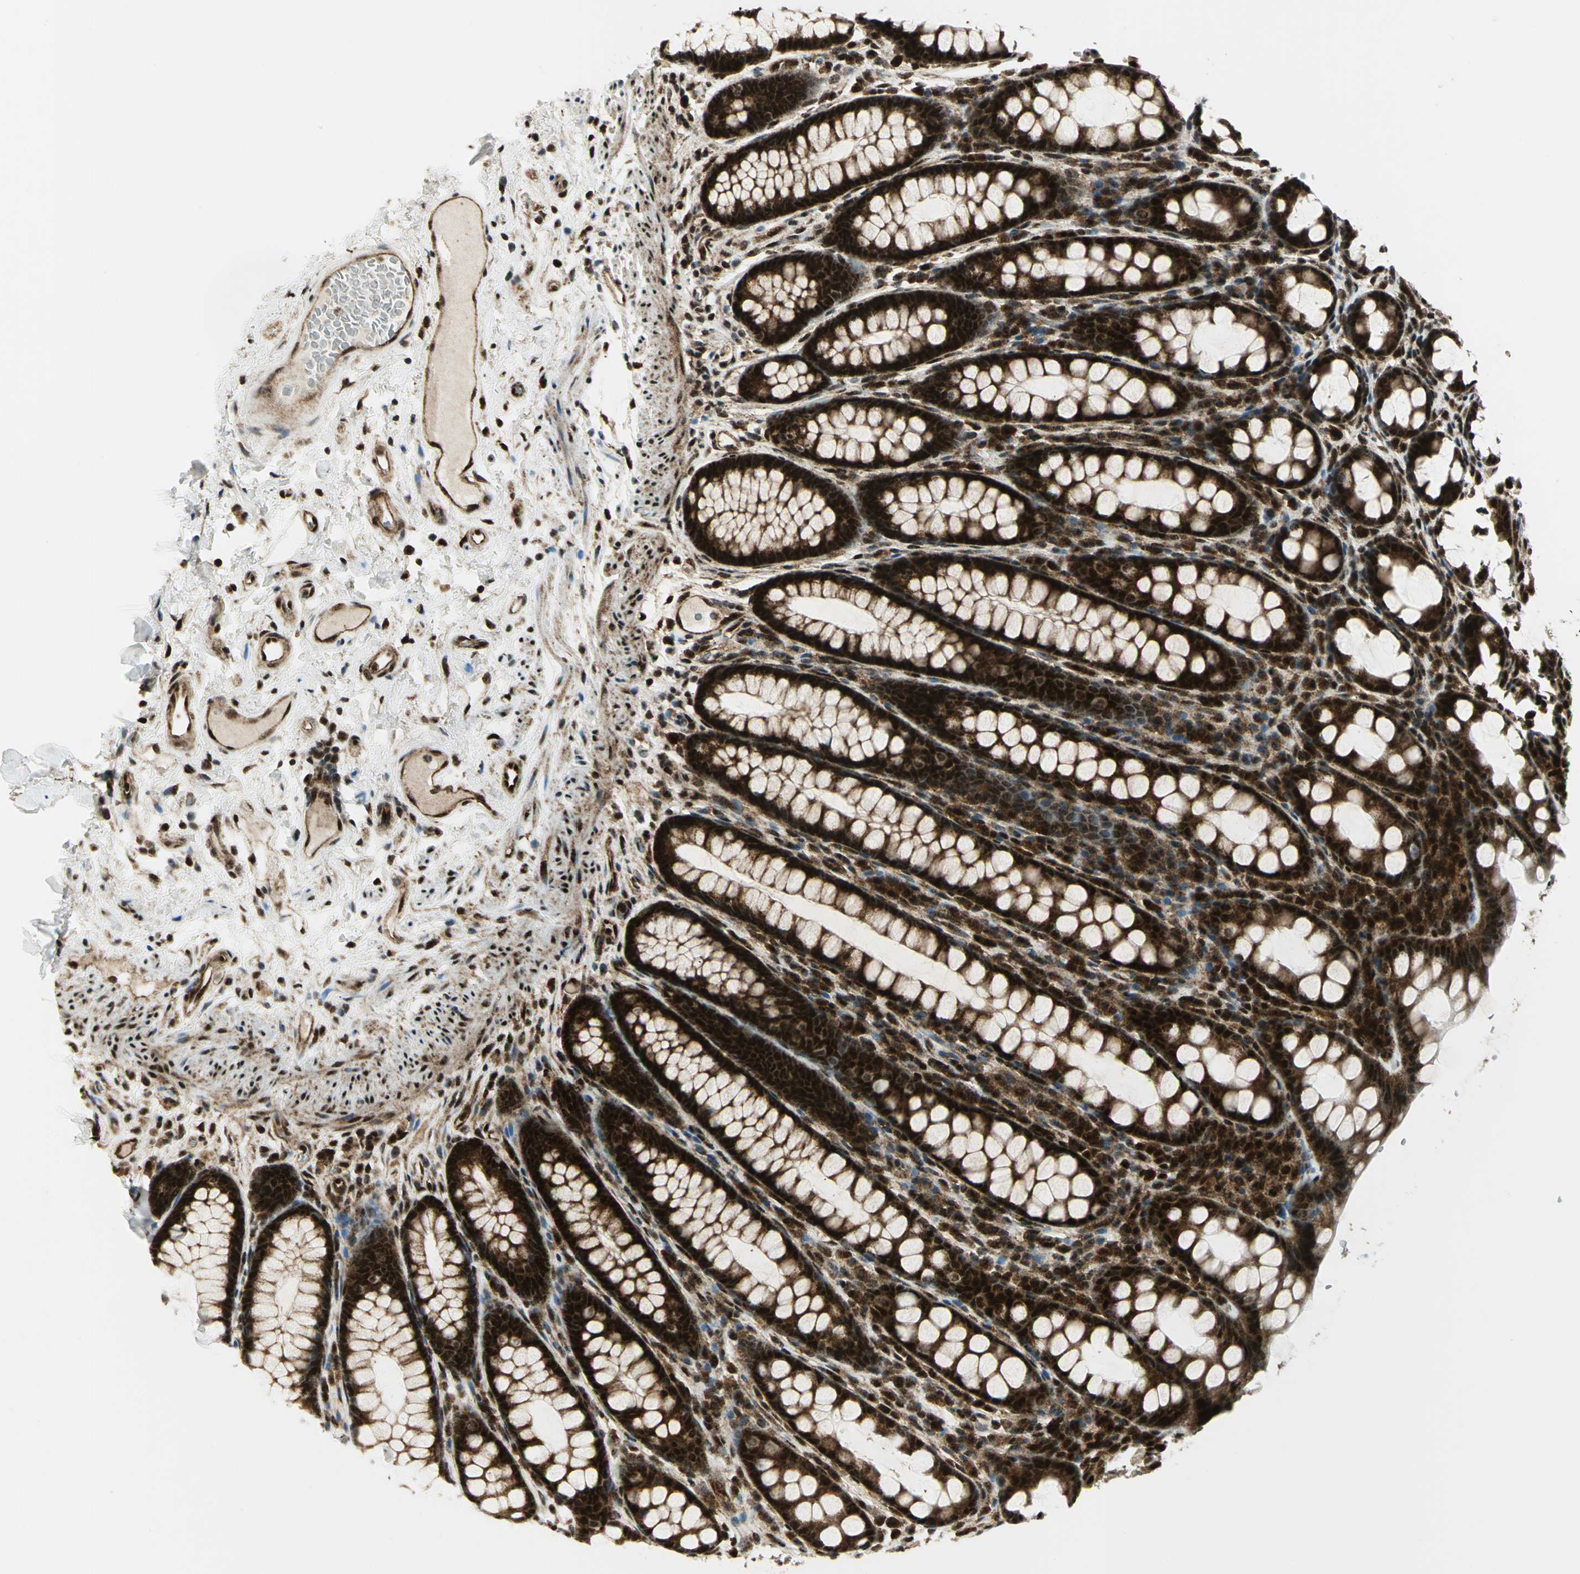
{"staining": {"intensity": "strong", "quantity": ">75%", "location": "cytoplasmic/membranous,nuclear"}, "tissue": "rectum", "cell_type": "Glandular cells", "image_type": "normal", "snomed": [{"axis": "morphology", "description": "Normal tissue, NOS"}, {"axis": "topography", "description": "Rectum"}], "caption": "Immunohistochemical staining of benign rectum displays high levels of strong cytoplasmic/membranous,nuclear staining in about >75% of glandular cells. The staining is performed using DAB brown chromogen to label protein expression. The nuclei are counter-stained blue using hematoxylin.", "gene": "COPS5", "patient": {"sex": "male", "age": 92}}